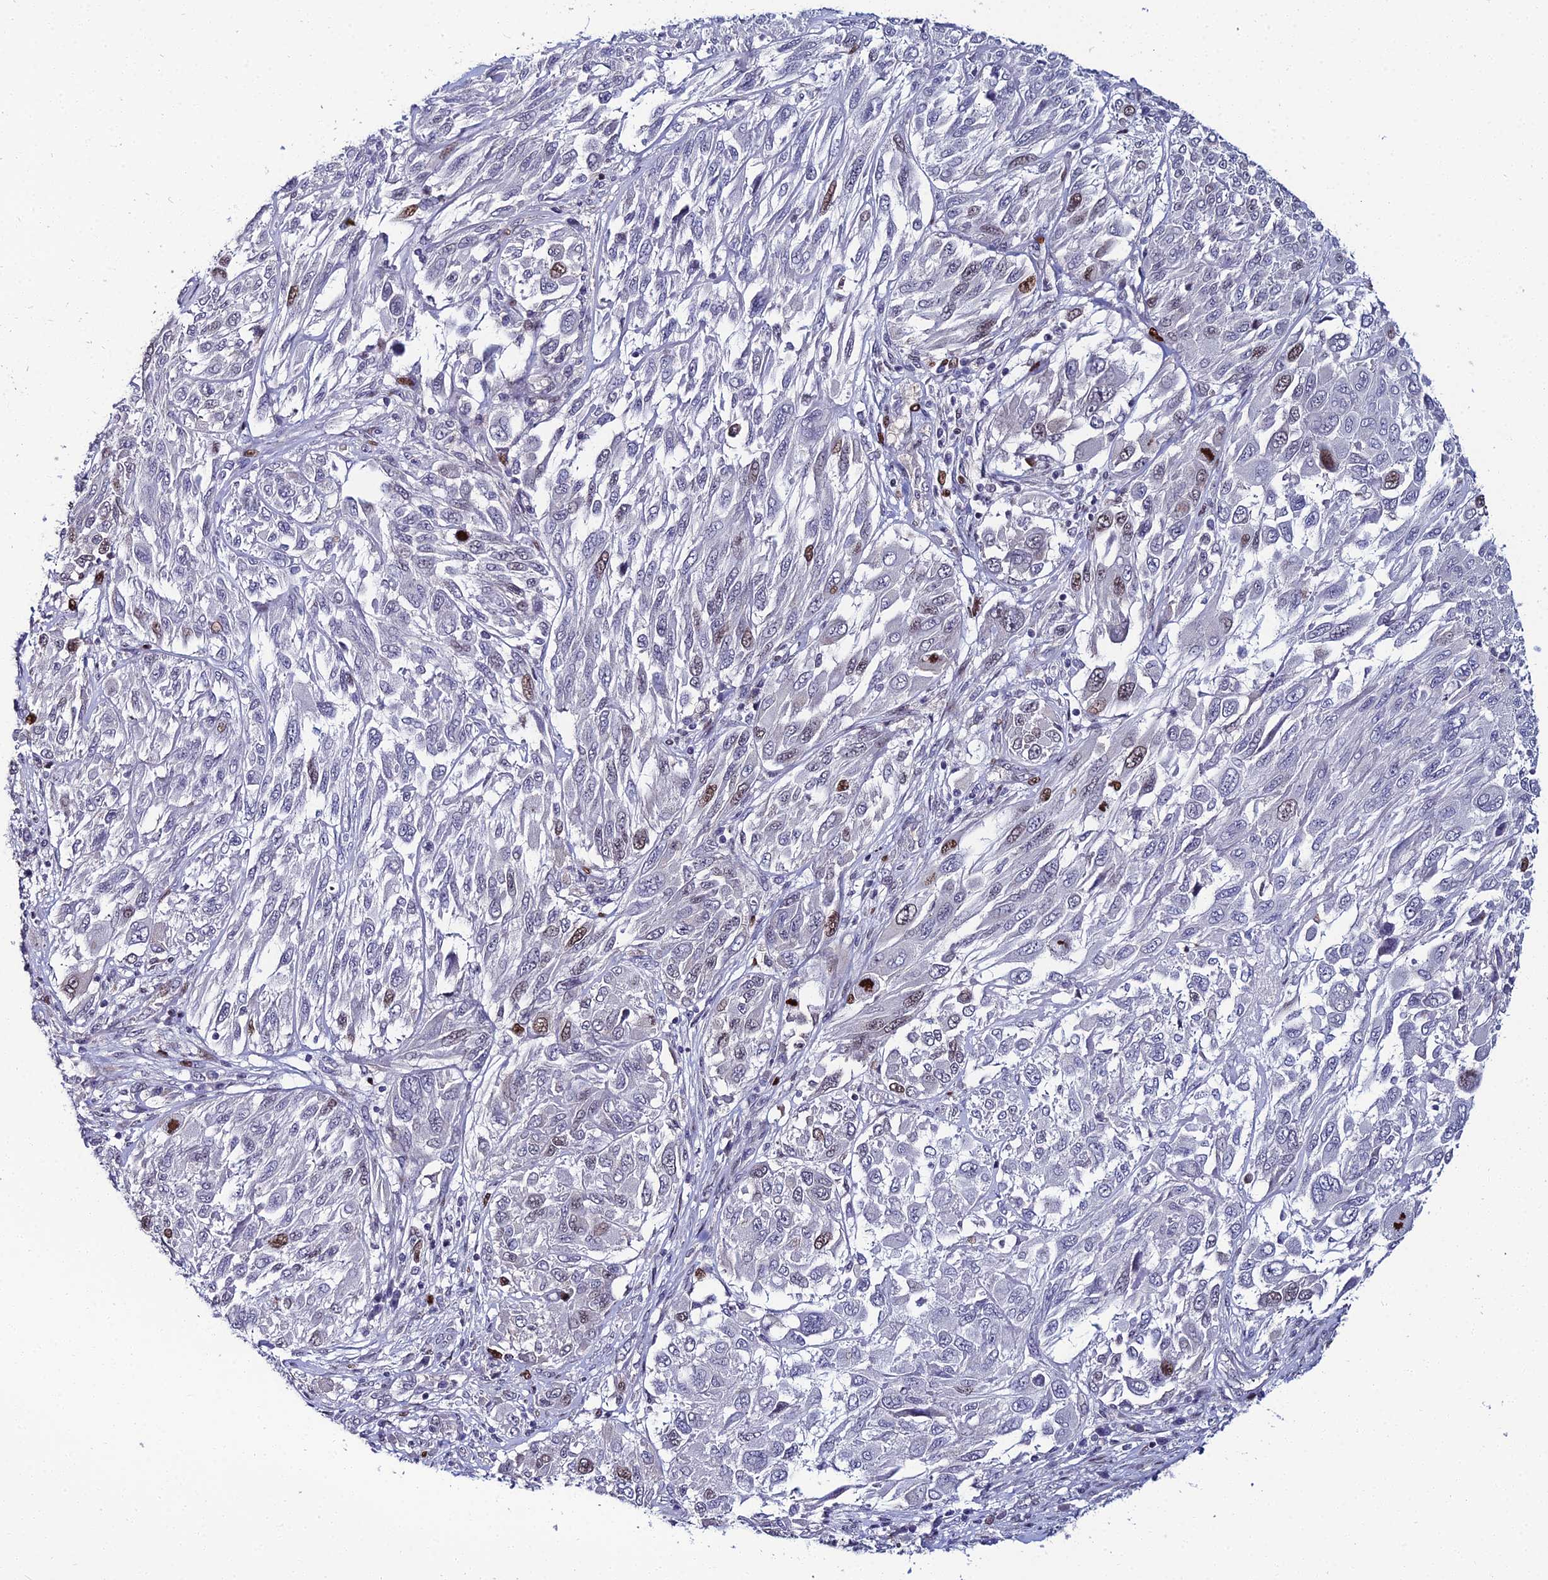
{"staining": {"intensity": "moderate", "quantity": "<25%", "location": "nuclear"}, "tissue": "melanoma", "cell_type": "Tumor cells", "image_type": "cancer", "snomed": [{"axis": "morphology", "description": "Malignant melanoma, NOS"}, {"axis": "topography", "description": "Skin"}], "caption": "Protein expression by immunohistochemistry (IHC) reveals moderate nuclear expression in approximately <25% of tumor cells in melanoma.", "gene": "TAF9B", "patient": {"sex": "female", "age": 91}}